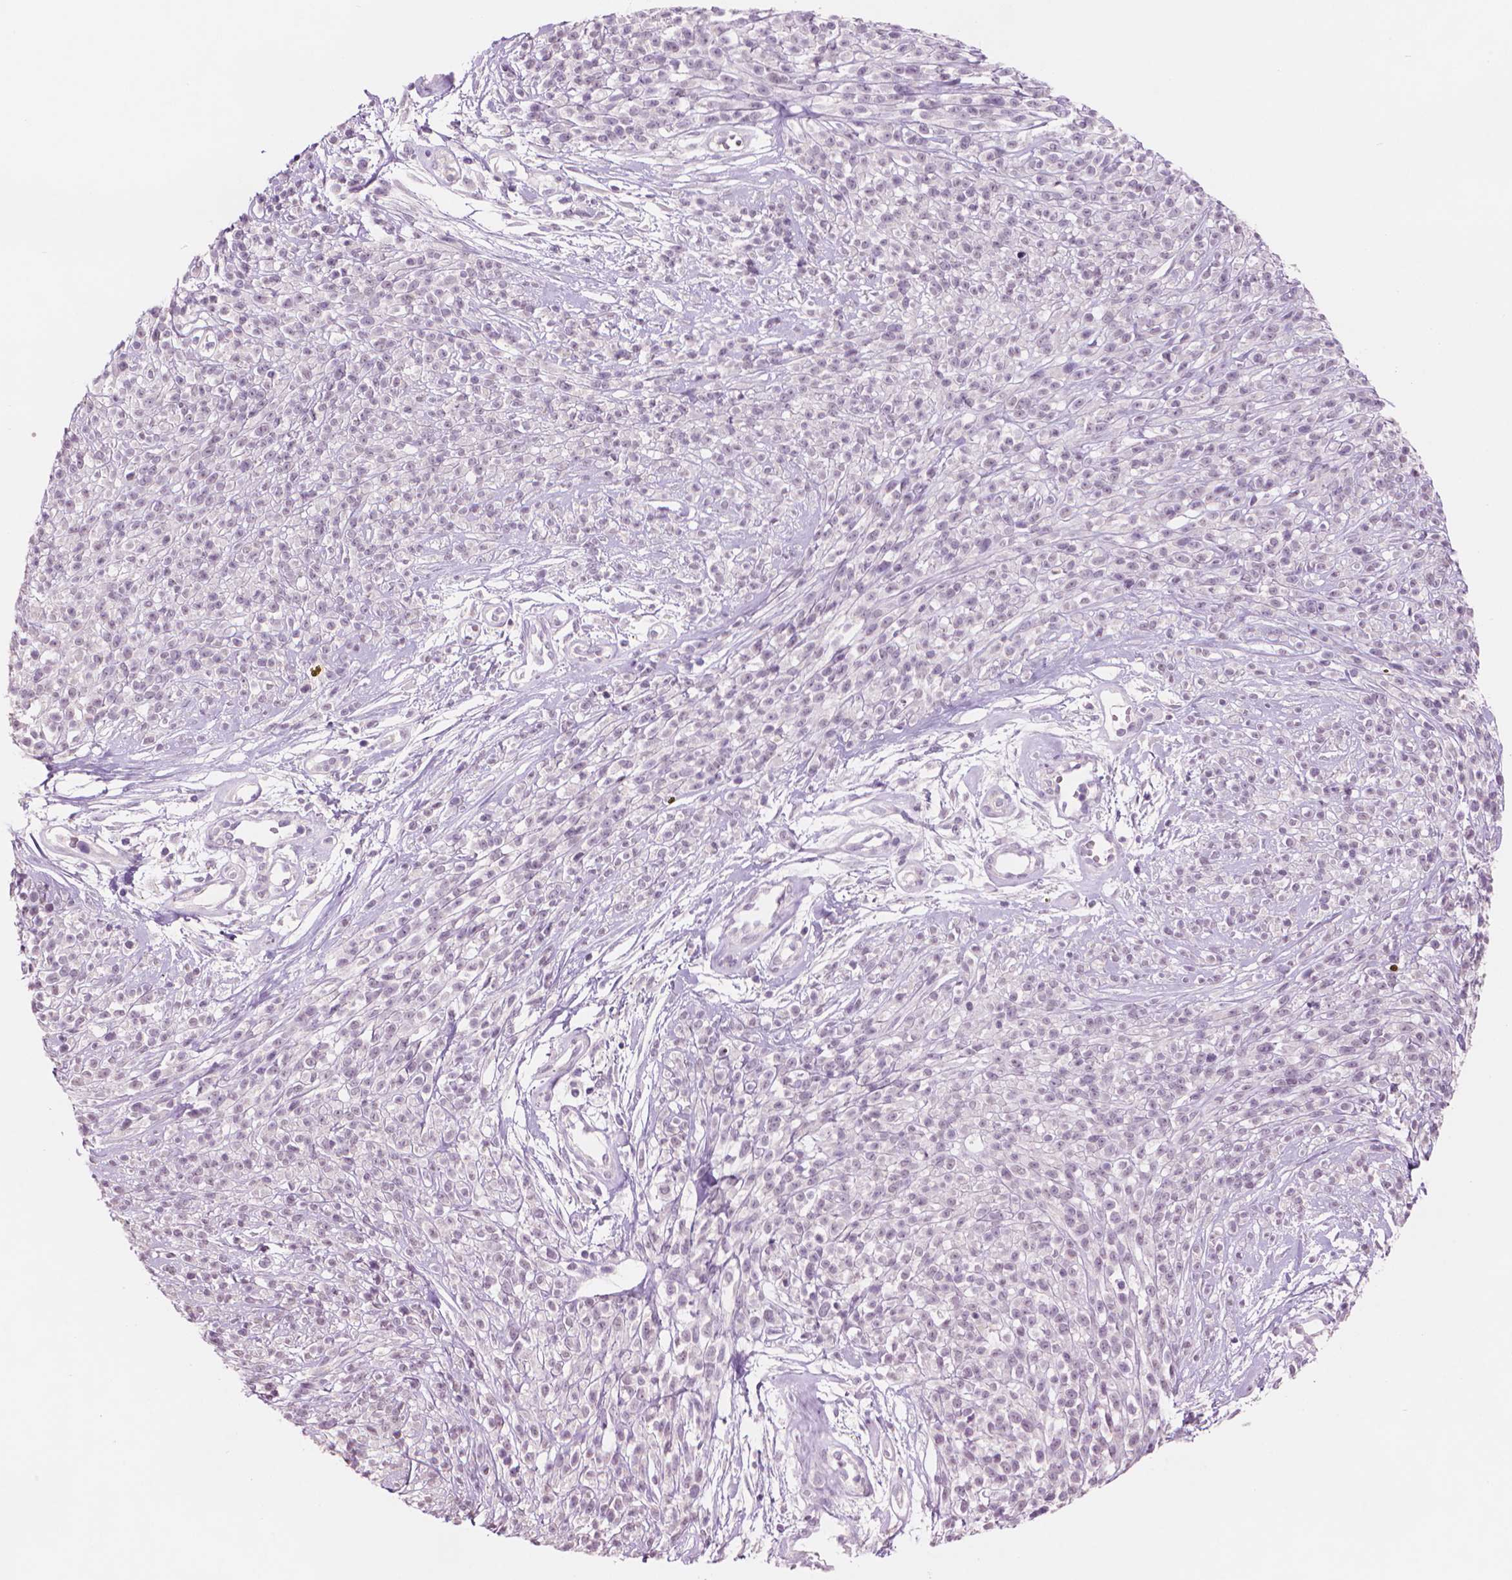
{"staining": {"intensity": "negative", "quantity": "none", "location": "none"}, "tissue": "melanoma", "cell_type": "Tumor cells", "image_type": "cancer", "snomed": [{"axis": "morphology", "description": "Malignant melanoma, NOS"}, {"axis": "topography", "description": "Skin"}, {"axis": "topography", "description": "Skin of trunk"}], "caption": "A histopathology image of human malignant melanoma is negative for staining in tumor cells.", "gene": "ENO2", "patient": {"sex": "male", "age": 74}}